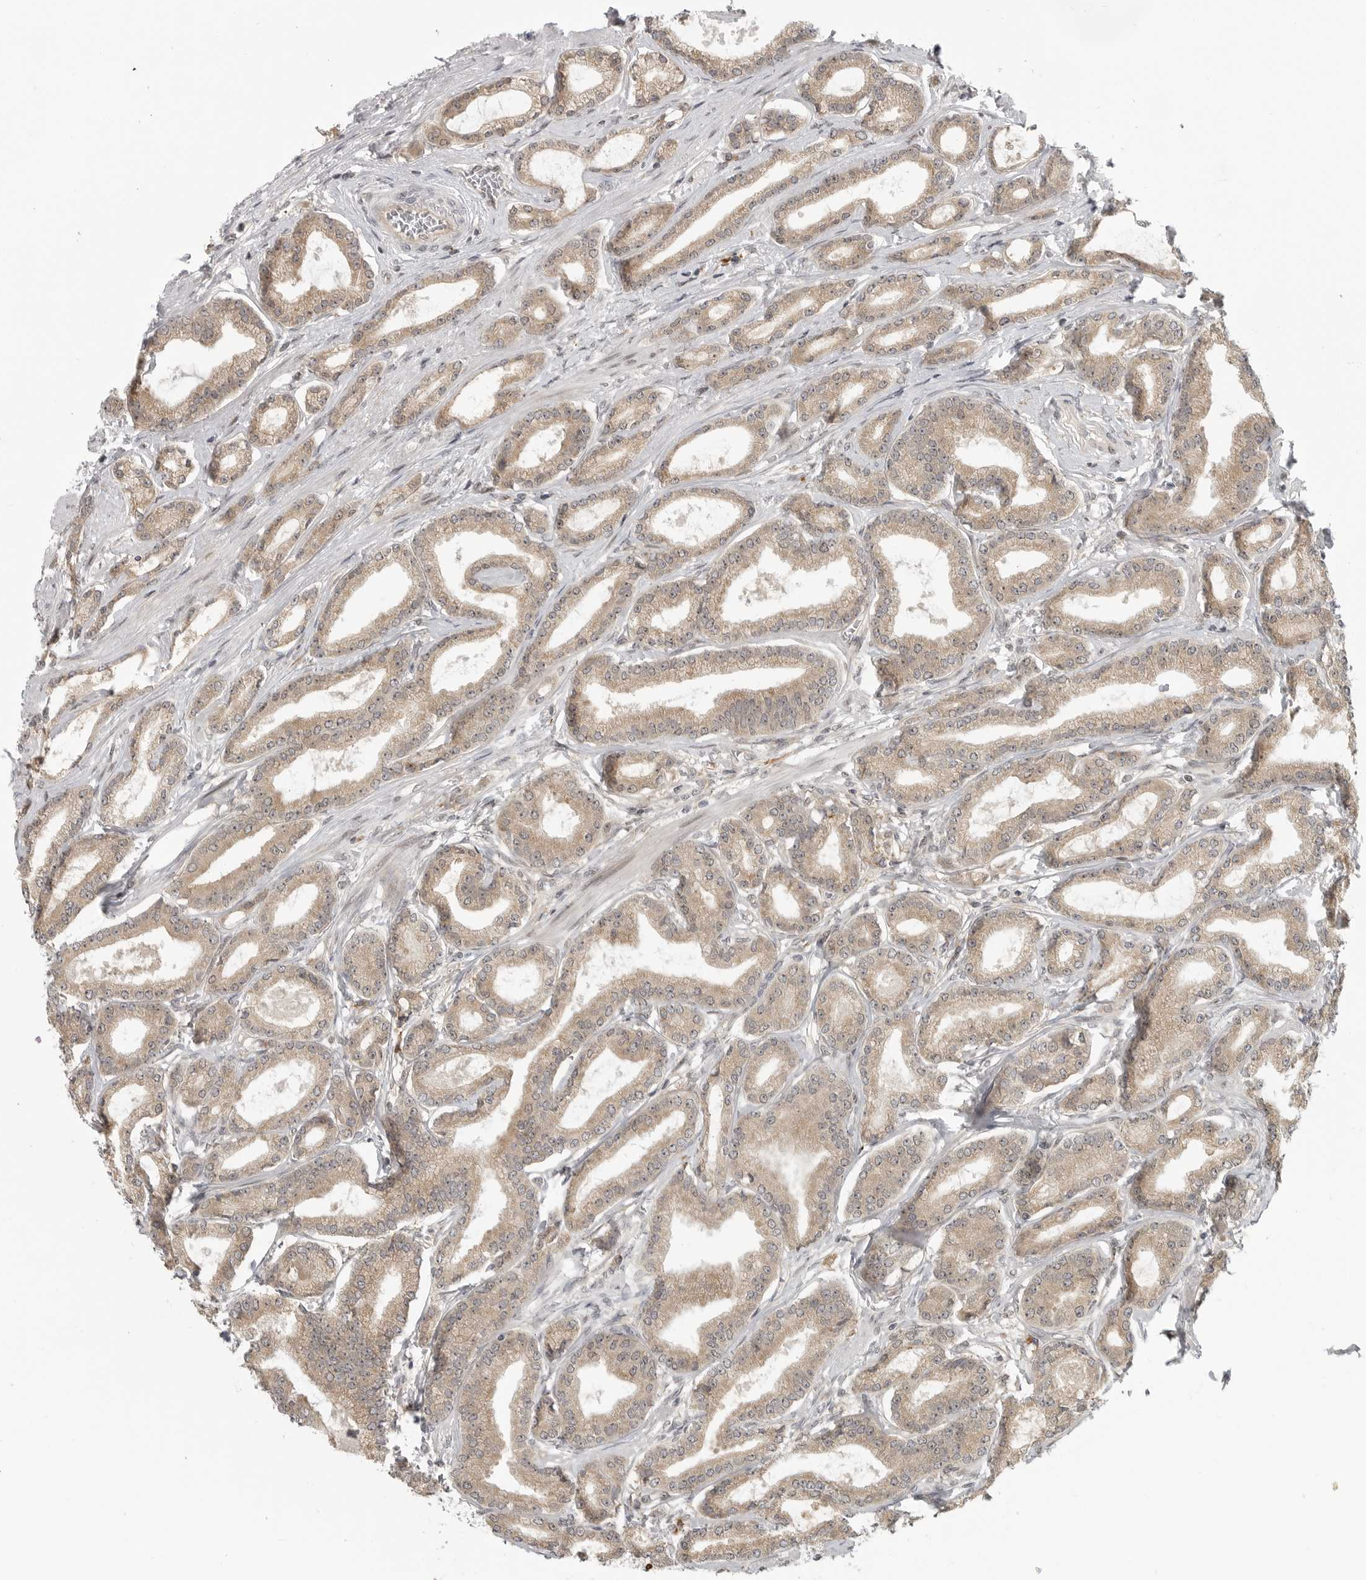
{"staining": {"intensity": "weak", "quantity": ">75%", "location": "cytoplasmic/membranous"}, "tissue": "prostate cancer", "cell_type": "Tumor cells", "image_type": "cancer", "snomed": [{"axis": "morphology", "description": "Adenocarcinoma, Low grade"}, {"axis": "topography", "description": "Prostate"}], "caption": "Protein expression analysis of prostate cancer exhibits weak cytoplasmic/membranous expression in approximately >75% of tumor cells.", "gene": "CEP295NL", "patient": {"sex": "male", "age": 60}}